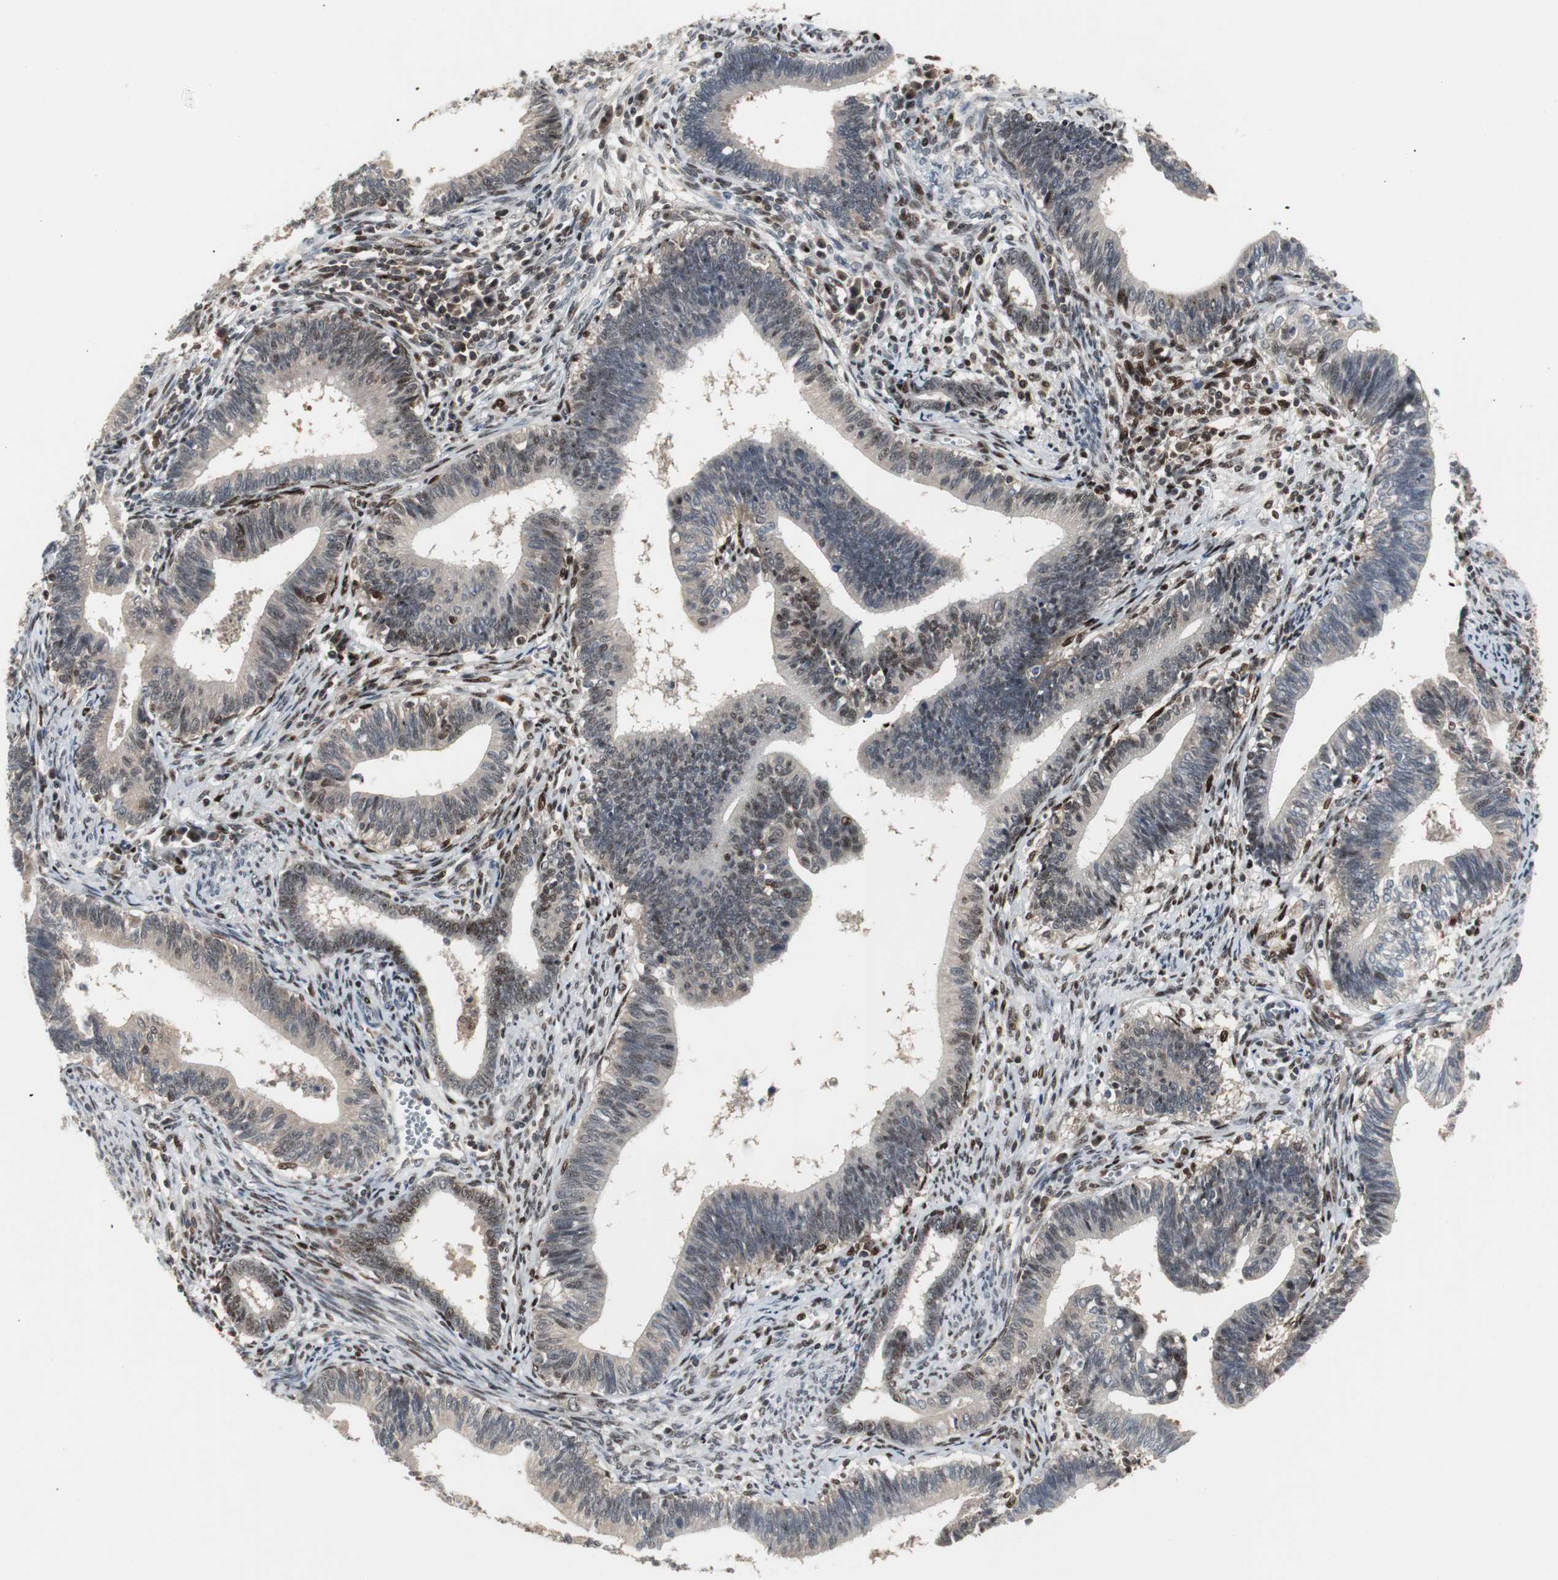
{"staining": {"intensity": "weak", "quantity": "<25%", "location": "nuclear"}, "tissue": "cervical cancer", "cell_type": "Tumor cells", "image_type": "cancer", "snomed": [{"axis": "morphology", "description": "Adenocarcinoma, NOS"}, {"axis": "topography", "description": "Cervix"}], "caption": "Micrograph shows no significant protein staining in tumor cells of adenocarcinoma (cervical).", "gene": "GRK2", "patient": {"sex": "female", "age": 44}}